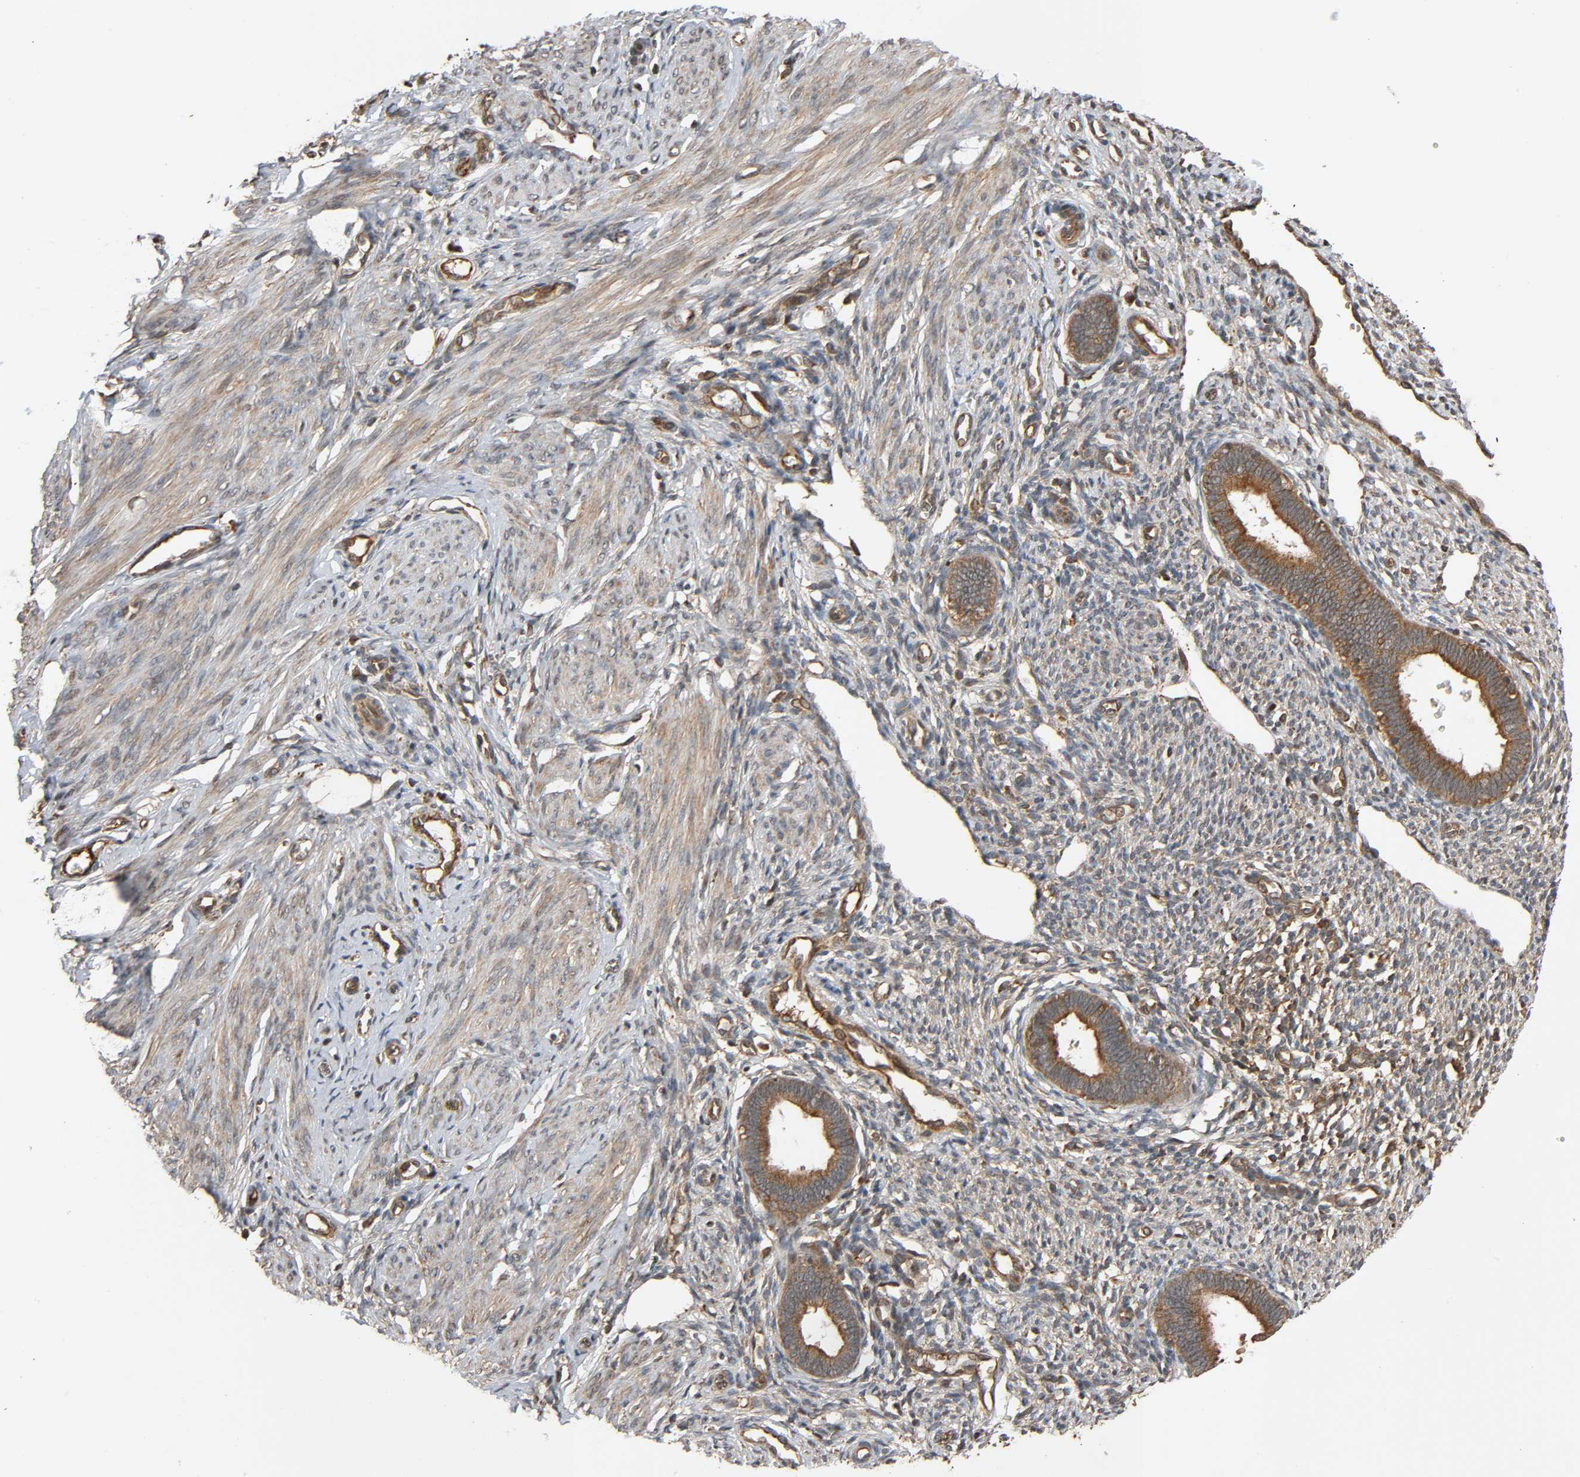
{"staining": {"intensity": "moderate", "quantity": ">75%", "location": "cytoplasmic/membranous"}, "tissue": "endometrium", "cell_type": "Cells in endometrial stroma", "image_type": "normal", "snomed": [{"axis": "morphology", "description": "Normal tissue, NOS"}, {"axis": "topography", "description": "Endometrium"}], "caption": "Immunohistochemical staining of unremarkable human endometrium displays >75% levels of moderate cytoplasmic/membranous protein positivity in about >75% of cells in endometrial stroma.", "gene": "MAP3K8", "patient": {"sex": "female", "age": 27}}